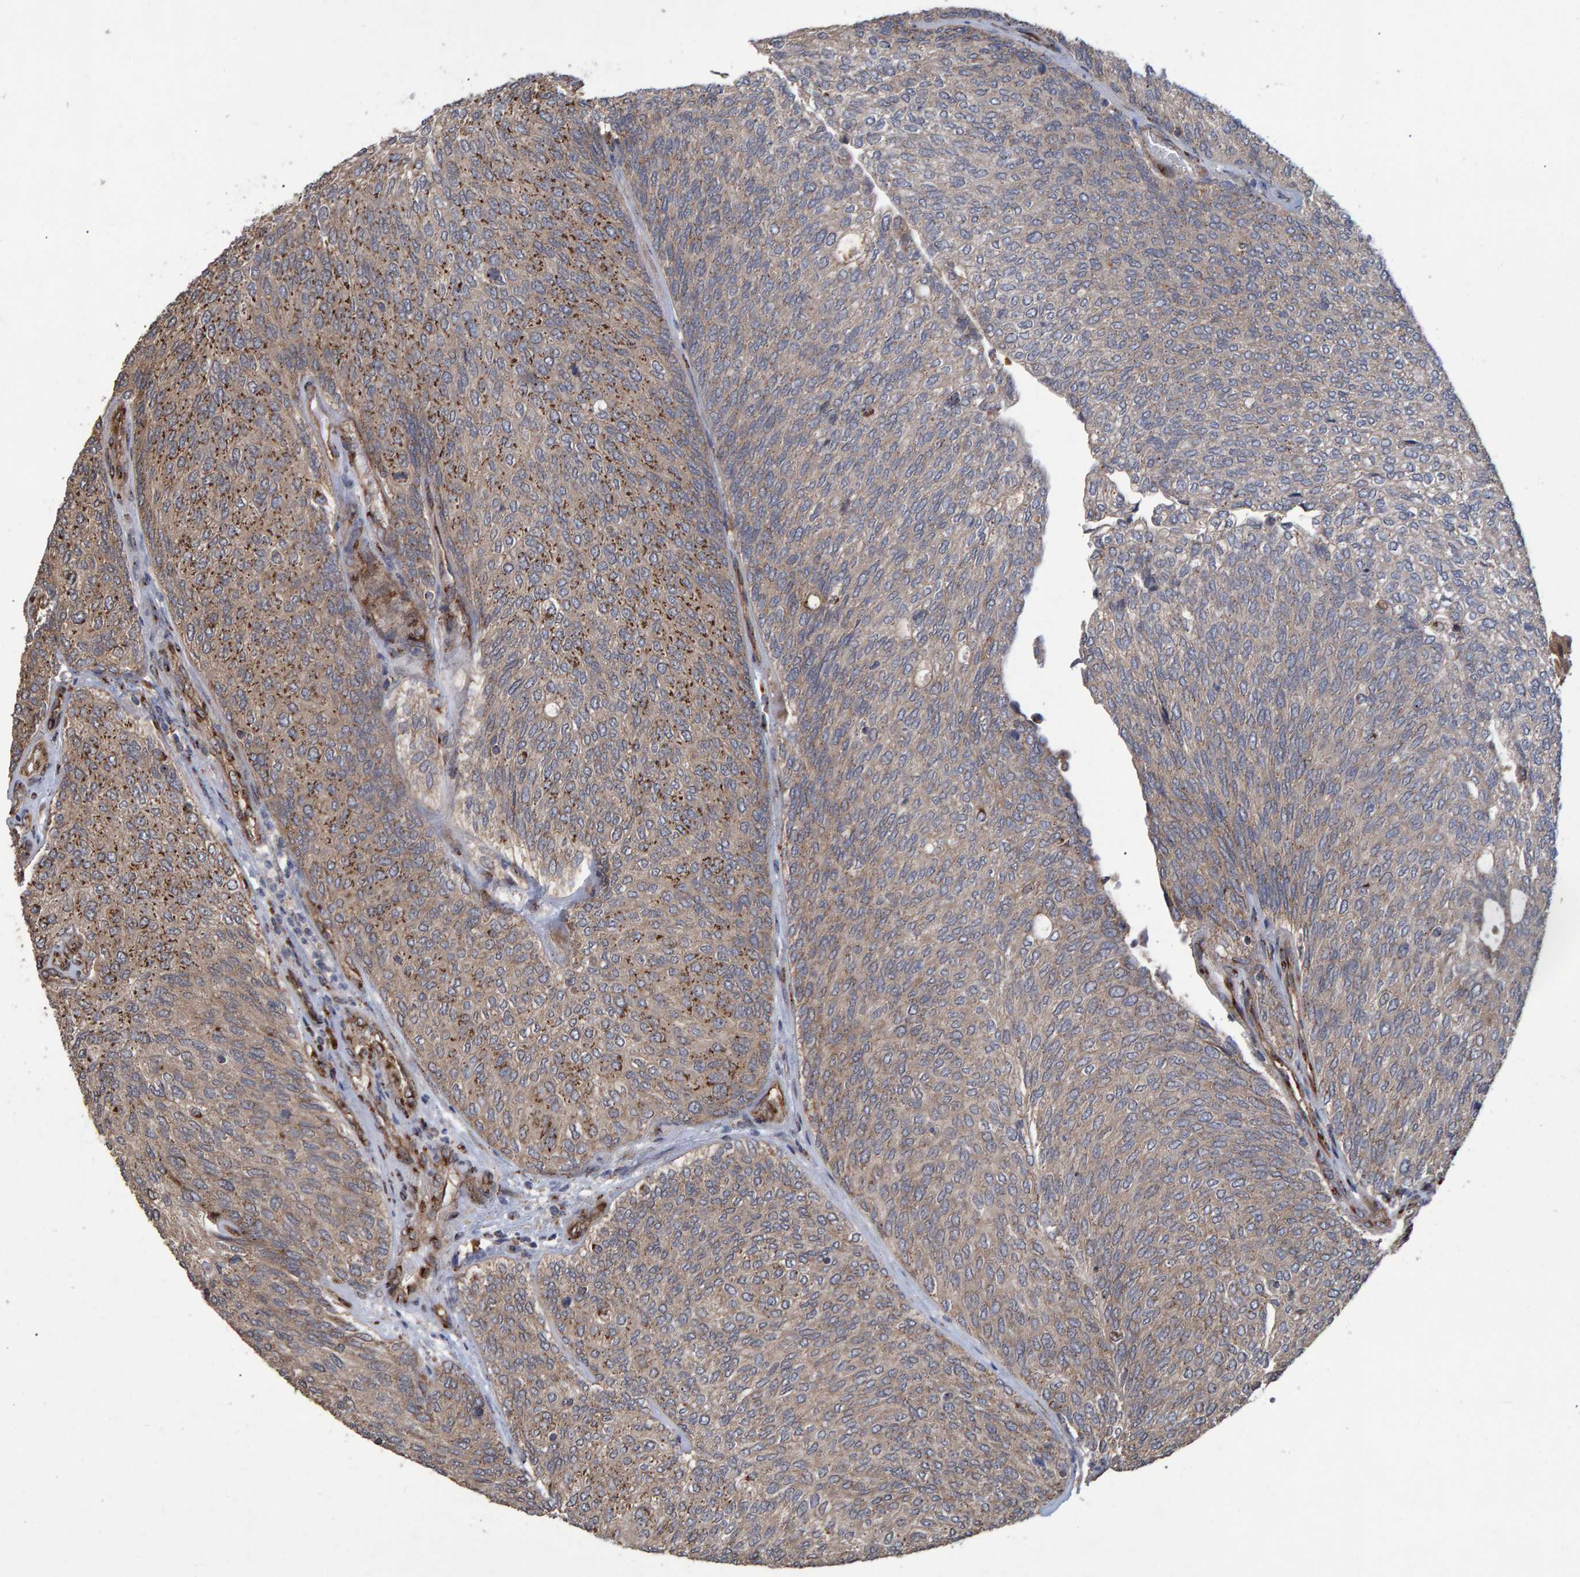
{"staining": {"intensity": "moderate", "quantity": ">75%", "location": "cytoplasmic/membranous,nuclear"}, "tissue": "urothelial cancer", "cell_type": "Tumor cells", "image_type": "cancer", "snomed": [{"axis": "morphology", "description": "Urothelial carcinoma, Low grade"}, {"axis": "topography", "description": "Urinary bladder"}], "caption": "Human urothelial carcinoma (low-grade) stained with a brown dye reveals moderate cytoplasmic/membranous and nuclear positive expression in approximately >75% of tumor cells.", "gene": "TRIM68", "patient": {"sex": "female", "age": 79}}